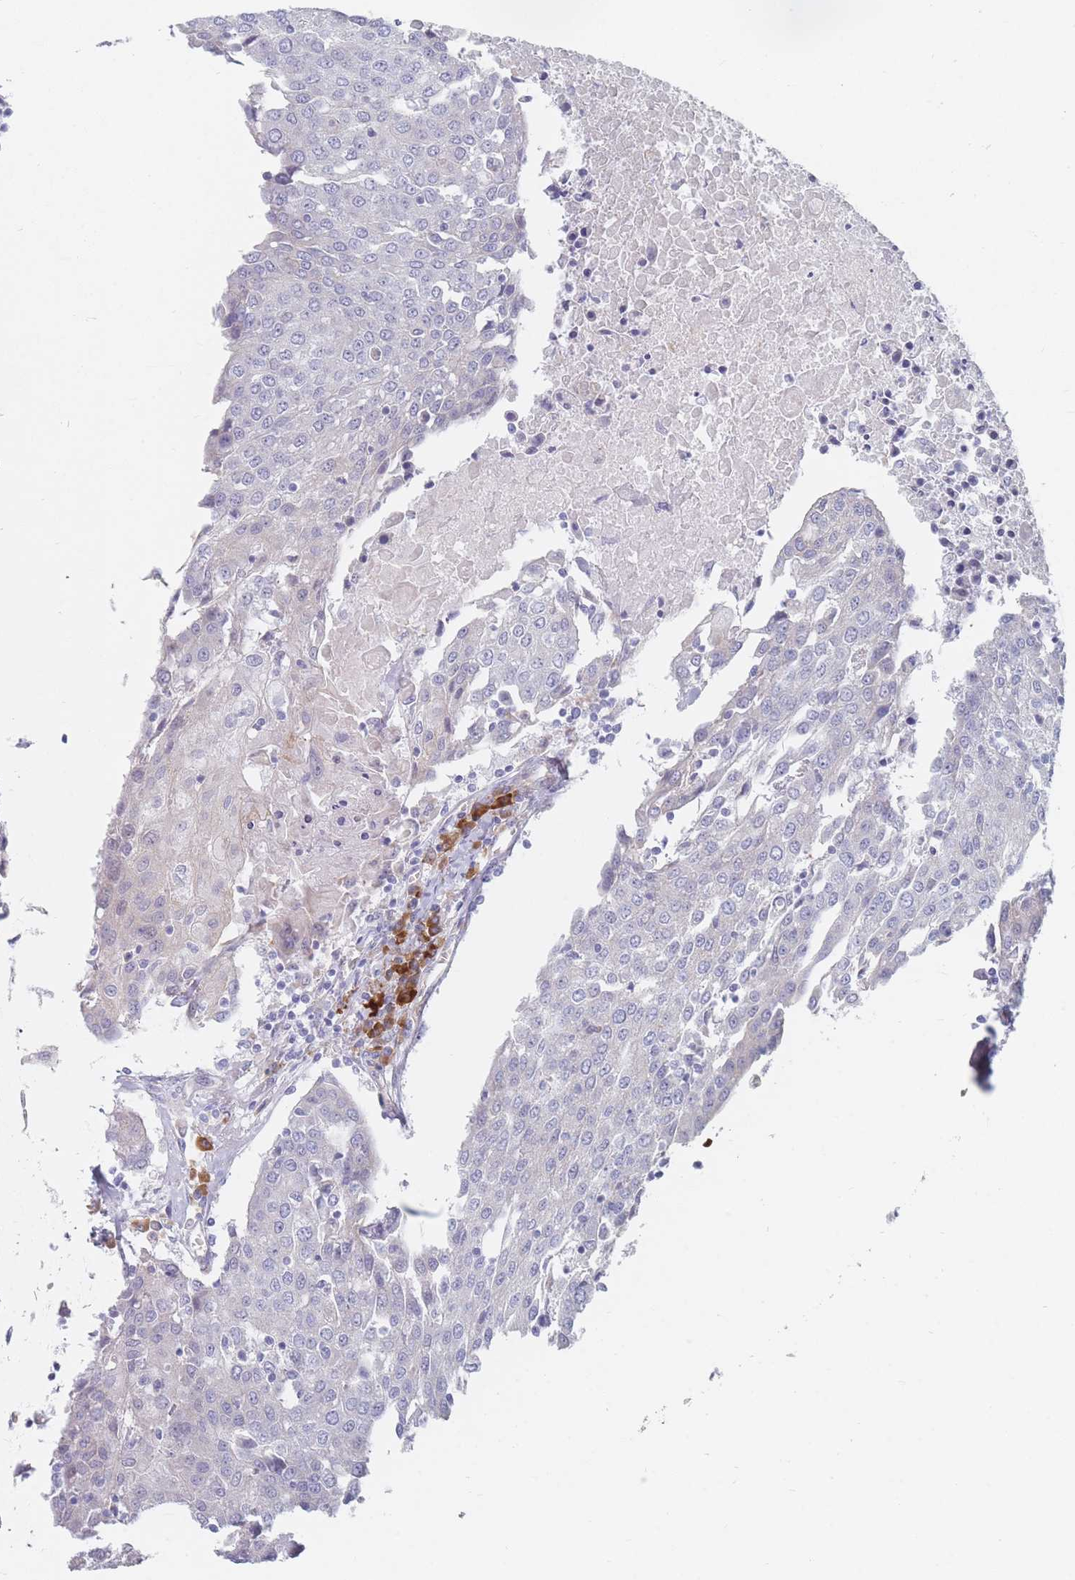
{"staining": {"intensity": "negative", "quantity": "none", "location": "none"}, "tissue": "urothelial cancer", "cell_type": "Tumor cells", "image_type": "cancer", "snomed": [{"axis": "morphology", "description": "Urothelial carcinoma, High grade"}, {"axis": "topography", "description": "Urinary bladder"}], "caption": "A high-resolution image shows immunohistochemistry (IHC) staining of high-grade urothelial carcinoma, which exhibits no significant positivity in tumor cells.", "gene": "ERBIN", "patient": {"sex": "female", "age": 85}}